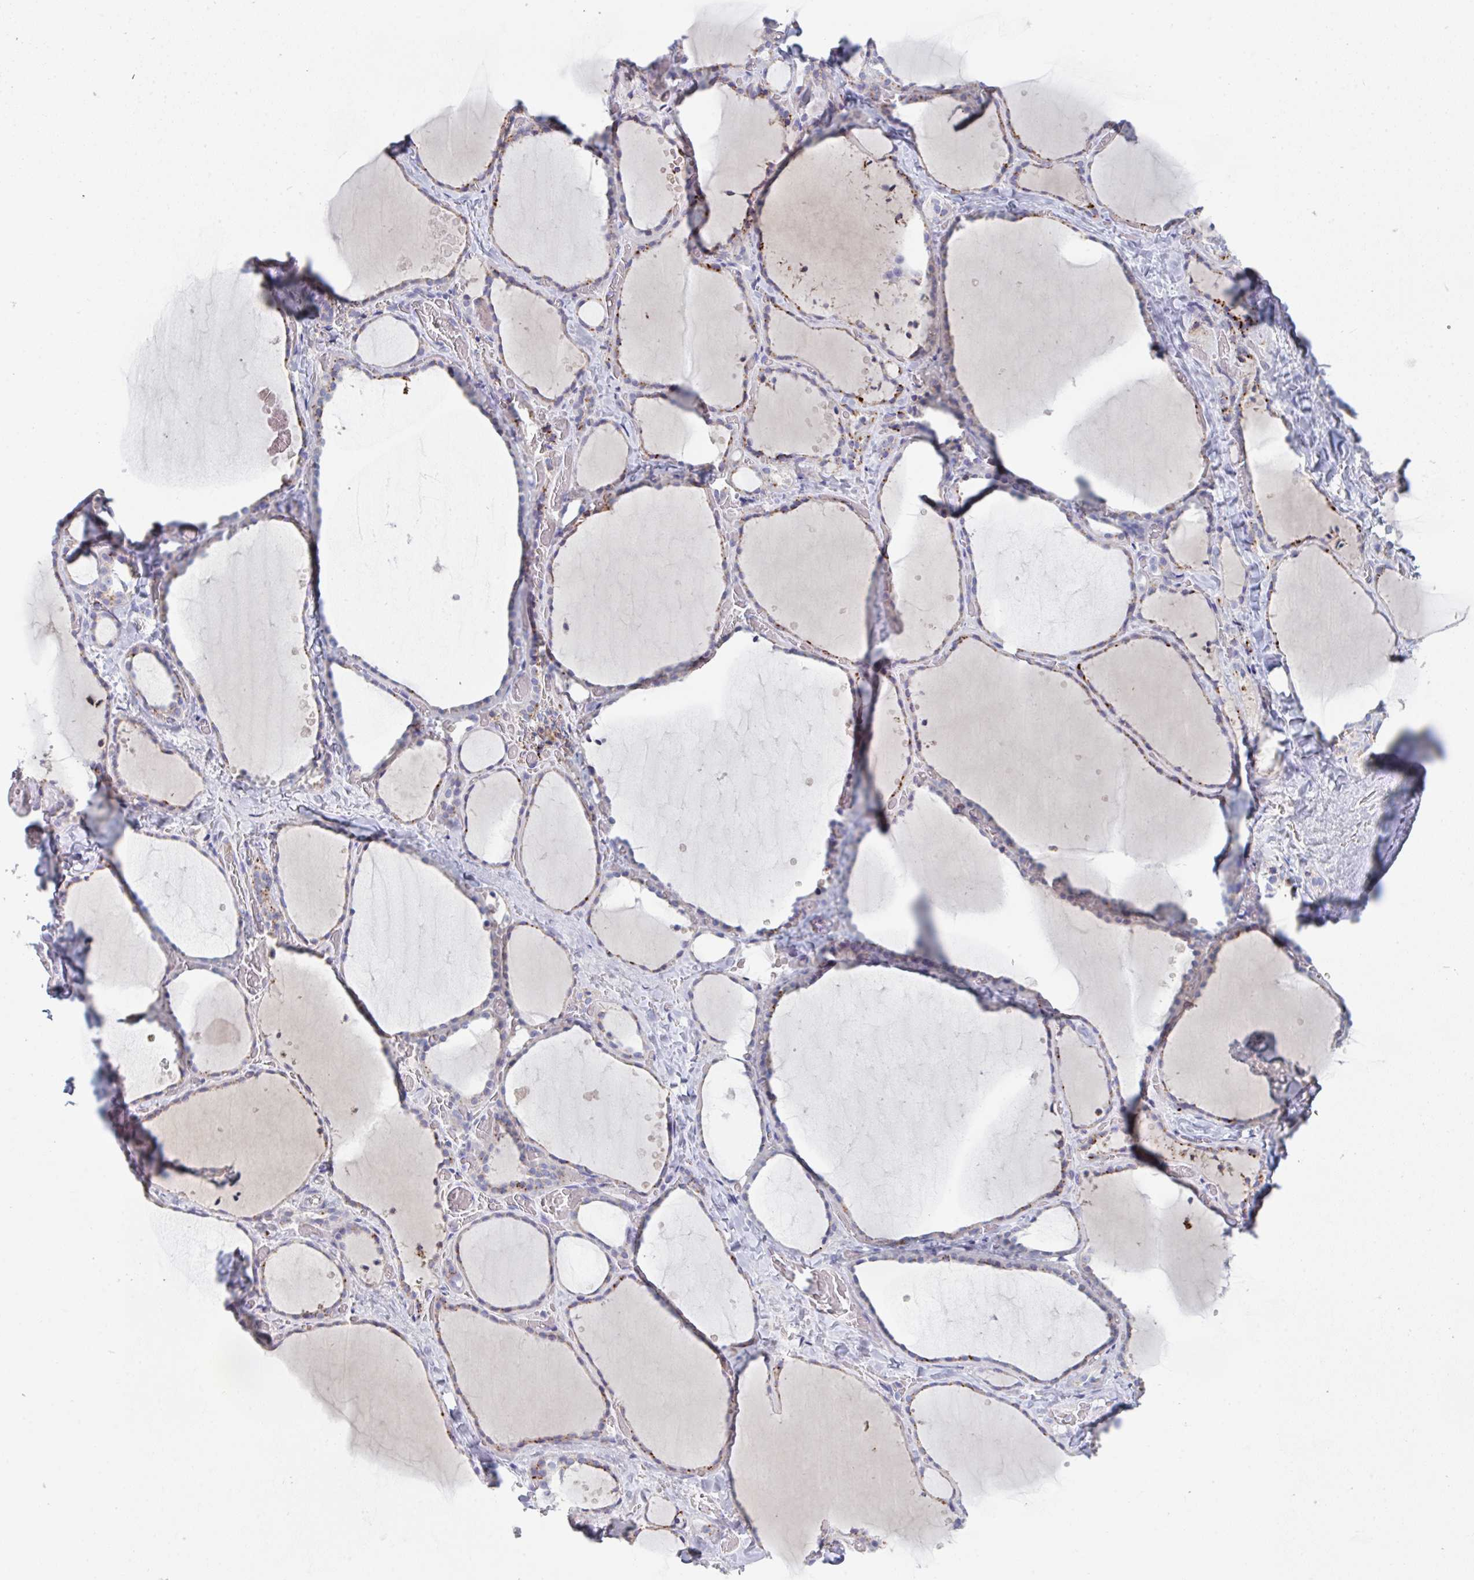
{"staining": {"intensity": "moderate", "quantity": "<25%", "location": "cytoplasmic/membranous"}, "tissue": "thyroid gland", "cell_type": "Glandular cells", "image_type": "normal", "snomed": [{"axis": "morphology", "description": "Normal tissue, NOS"}, {"axis": "topography", "description": "Thyroid gland"}], "caption": "Thyroid gland stained with a brown dye reveals moderate cytoplasmic/membranous positive positivity in approximately <25% of glandular cells.", "gene": "HGFAC", "patient": {"sex": "female", "age": 36}}